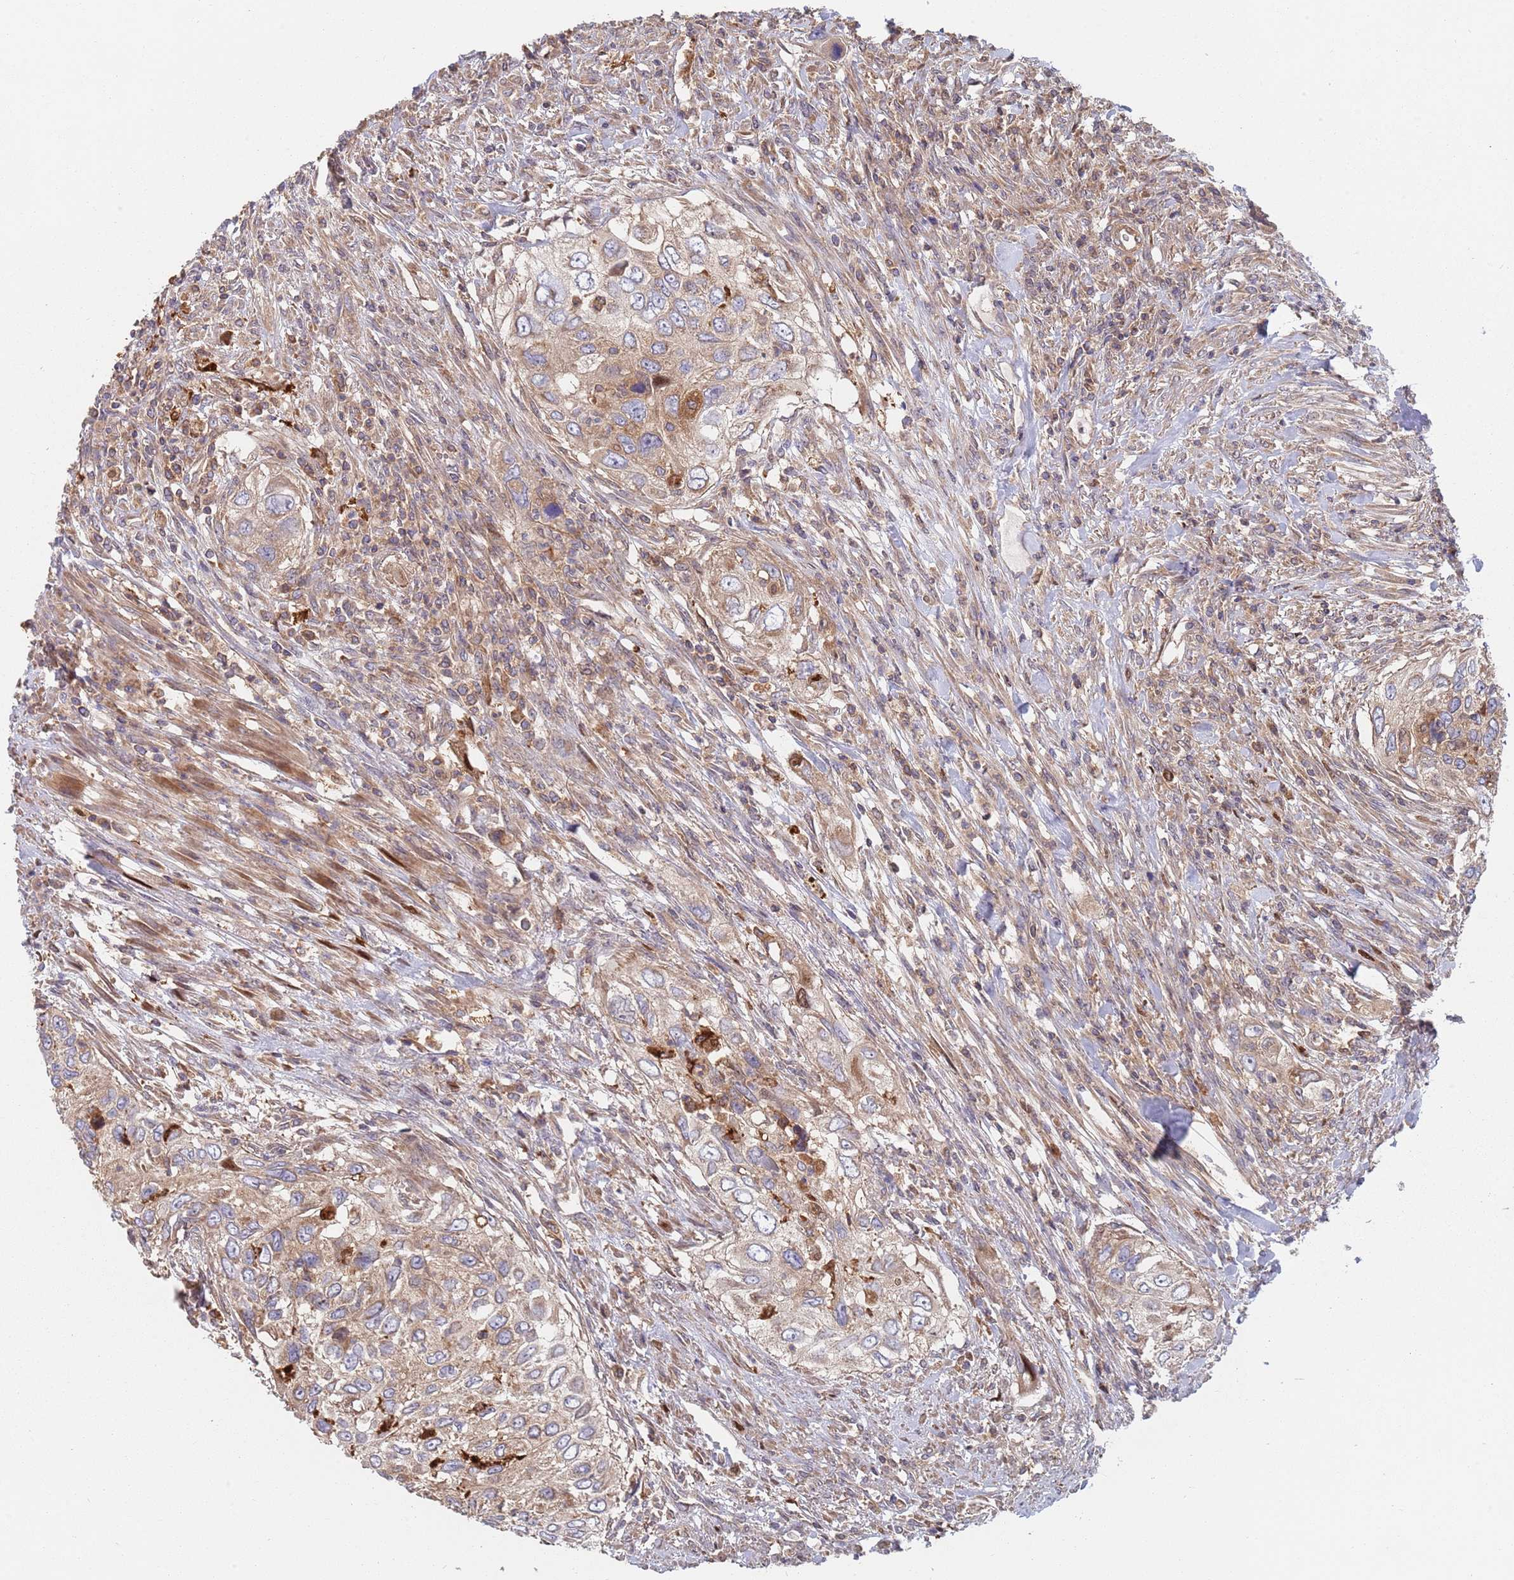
{"staining": {"intensity": "weak", "quantity": ">75%", "location": "cytoplasmic/membranous"}, "tissue": "urothelial cancer", "cell_type": "Tumor cells", "image_type": "cancer", "snomed": [{"axis": "morphology", "description": "Urothelial carcinoma, High grade"}, {"axis": "topography", "description": "Urinary bladder"}], "caption": "Immunohistochemical staining of urothelial carcinoma (high-grade) displays low levels of weak cytoplasmic/membranous protein staining in about >75% of tumor cells.", "gene": "GDI2", "patient": {"sex": "female", "age": 60}}